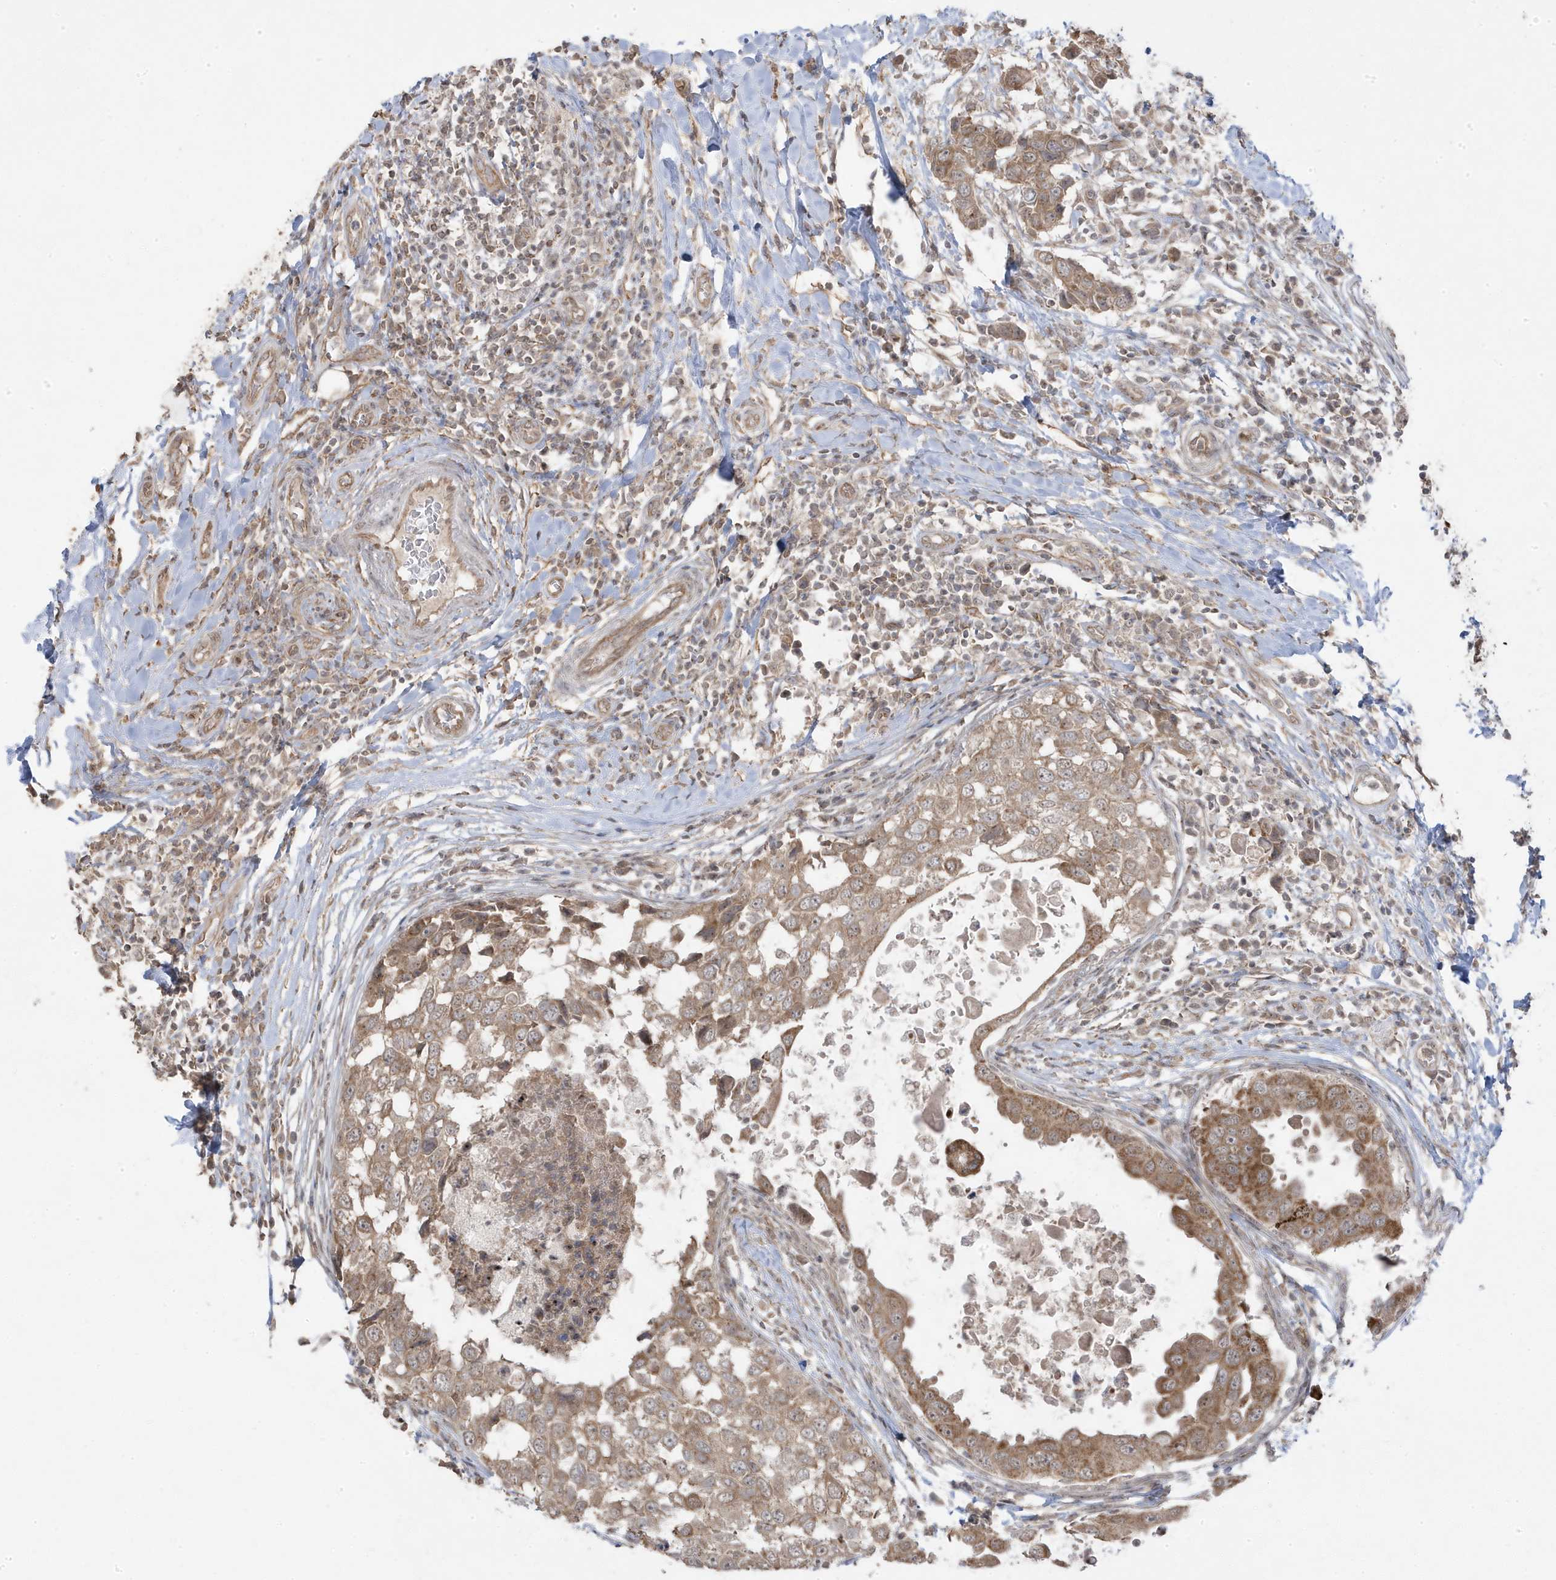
{"staining": {"intensity": "moderate", "quantity": "25%-75%", "location": "cytoplasmic/membranous"}, "tissue": "breast cancer", "cell_type": "Tumor cells", "image_type": "cancer", "snomed": [{"axis": "morphology", "description": "Duct carcinoma"}, {"axis": "topography", "description": "Breast"}], "caption": "The photomicrograph displays immunohistochemical staining of breast intraductal carcinoma. There is moderate cytoplasmic/membranous expression is appreciated in about 25%-75% of tumor cells.", "gene": "DNAJC12", "patient": {"sex": "female", "age": 27}}